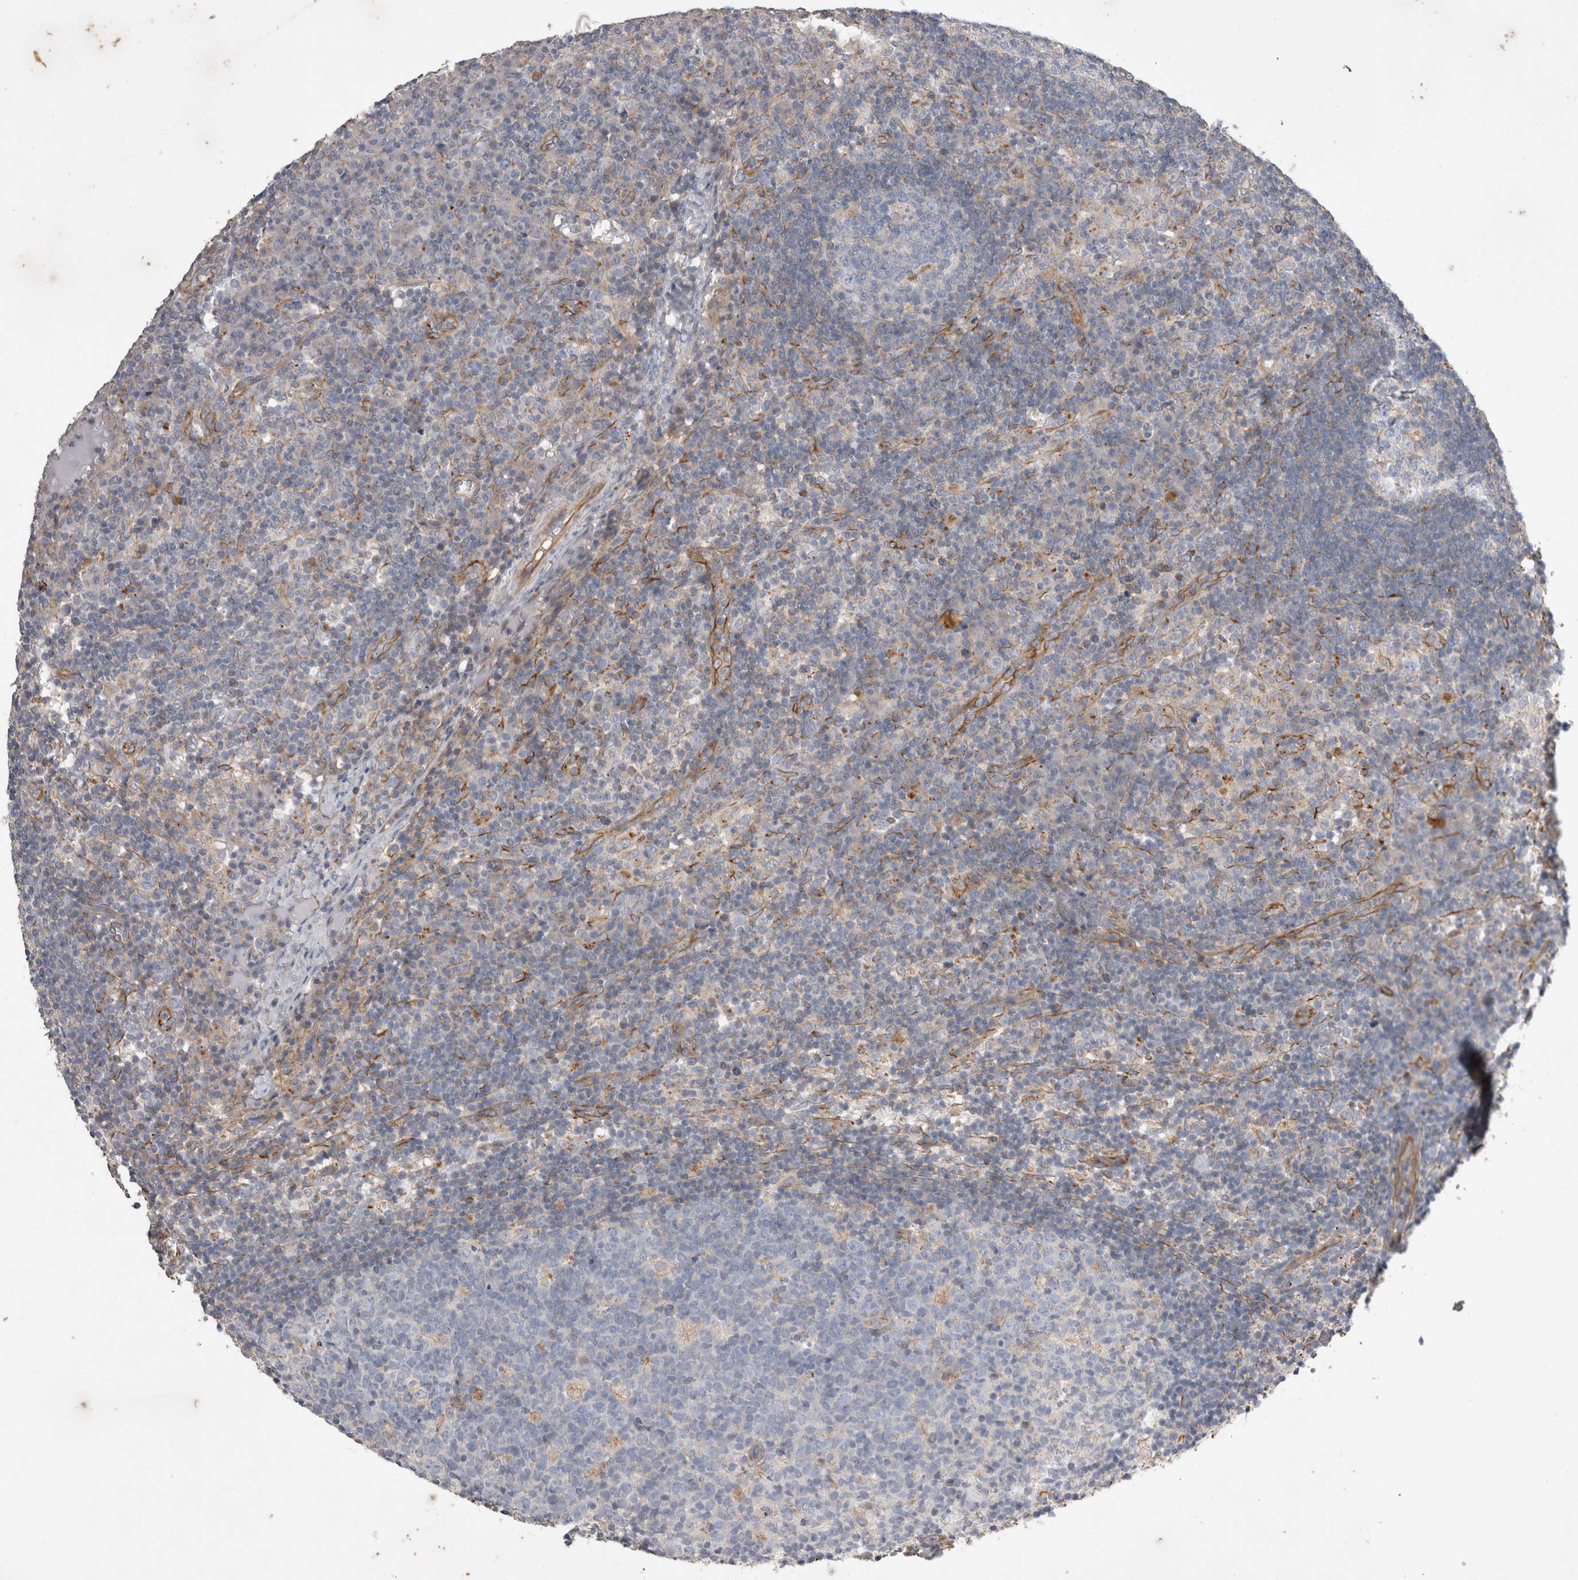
{"staining": {"intensity": "weak", "quantity": "<25%", "location": "cytoplasmic/membranous"}, "tissue": "lymph node", "cell_type": "Germinal center cells", "image_type": "normal", "snomed": [{"axis": "morphology", "description": "Normal tissue, NOS"}, {"axis": "morphology", "description": "Inflammation, NOS"}, {"axis": "topography", "description": "Lymph node"}], "caption": "High magnification brightfield microscopy of normal lymph node stained with DAB (3,3'-diaminobenzidine) (brown) and counterstained with hematoxylin (blue): germinal center cells show no significant expression.", "gene": "STRADB", "patient": {"sex": "male", "age": 55}}